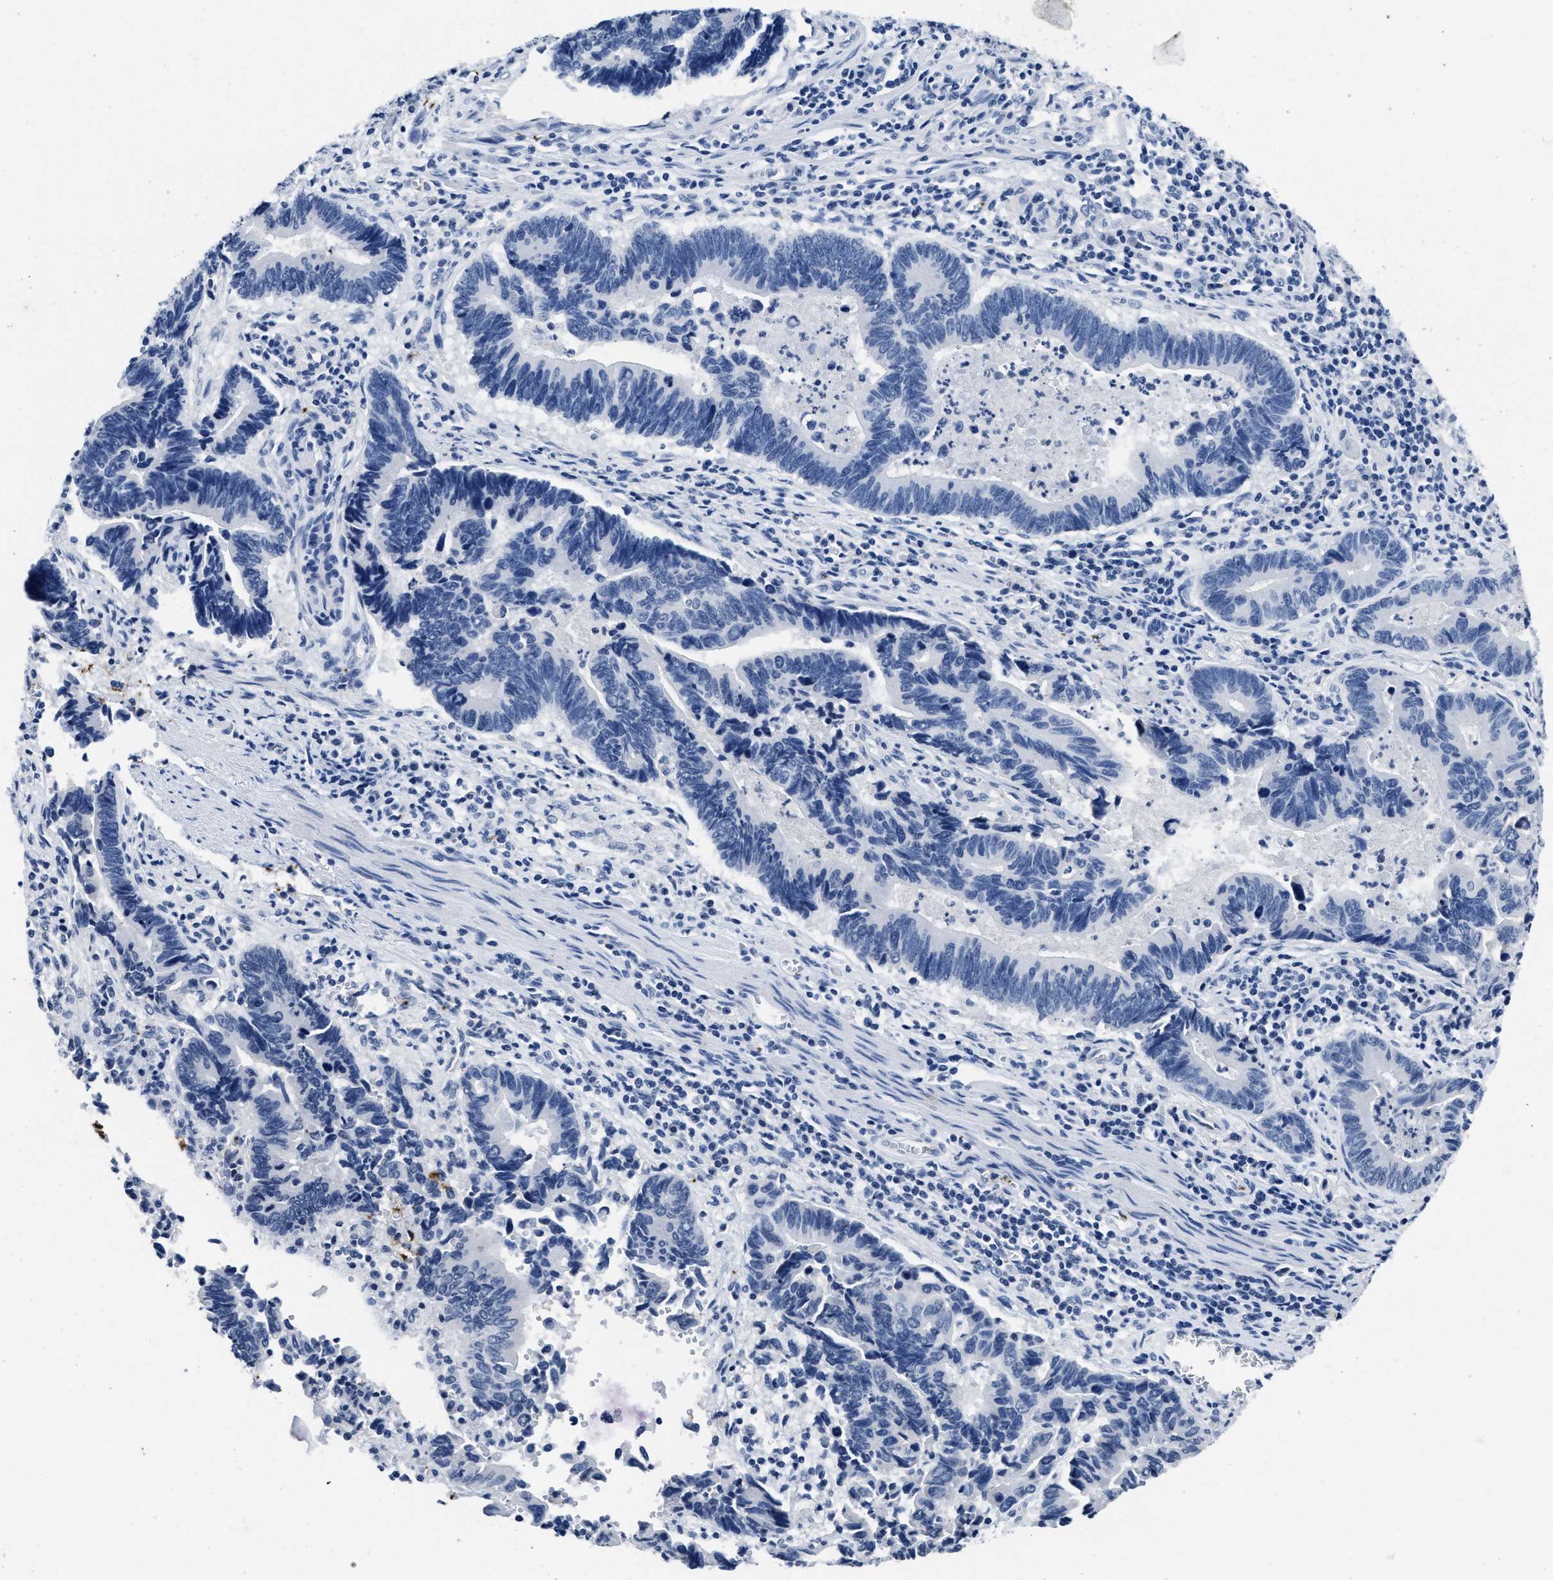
{"staining": {"intensity": "negative", "quantity": "none", "location": "none"}, "tissue": "pancreatic cancer", "cell_type": "Tumor cells", "image_type": "cancer", "snomed": [{"axis": "morphology", "description": "Adenocarcinoma, NOS"}, {"axis": "topography", "description": "Pancreas"}], "caption": "There is no significant staining in tumor cells of pancreatic adenocarcinoma. Nuclei are stained in blue.", "gene": "ITGA2B", "patient": {"sex": "female", "age": 70}}